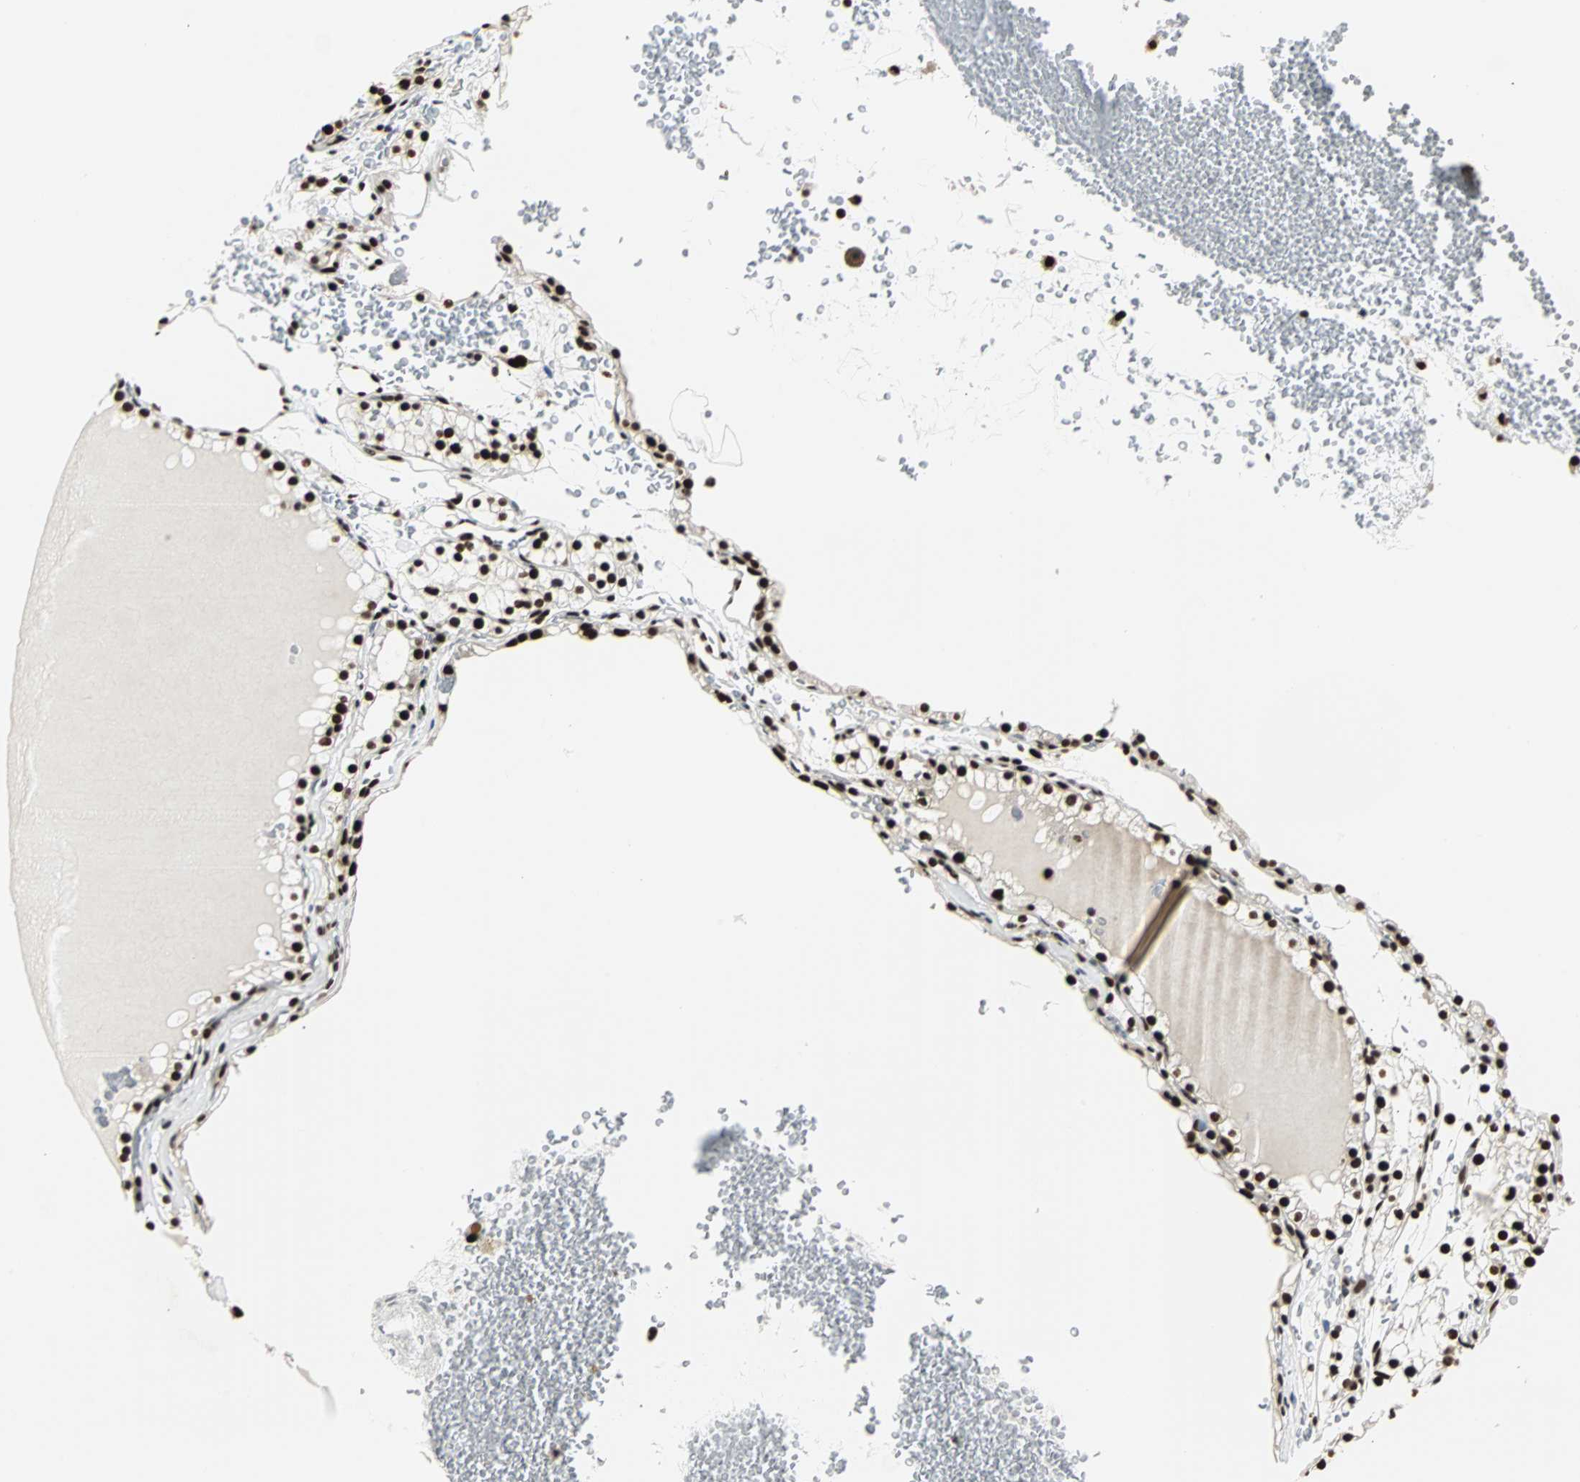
{"staining": {"intensity": "strong", "quantity": ">75%", "location": "nuclear"}, "tissue": "renal cancer", "cell_type": "Tumor cells", "image_type": "cancer", "snomed": [{"axis": "morphology", "description": "Neoplasm, malignant, NOS"}, {"axis": "topography", "description": "Kidney"}], "caption": "Protein expression analysis of human renal cancer (malignant neoplasm) reveals strong nuclear expression in about >75% of tumor cells.", "gene": "XRCC4", "patient": {"sex": "male", "age": 28}}